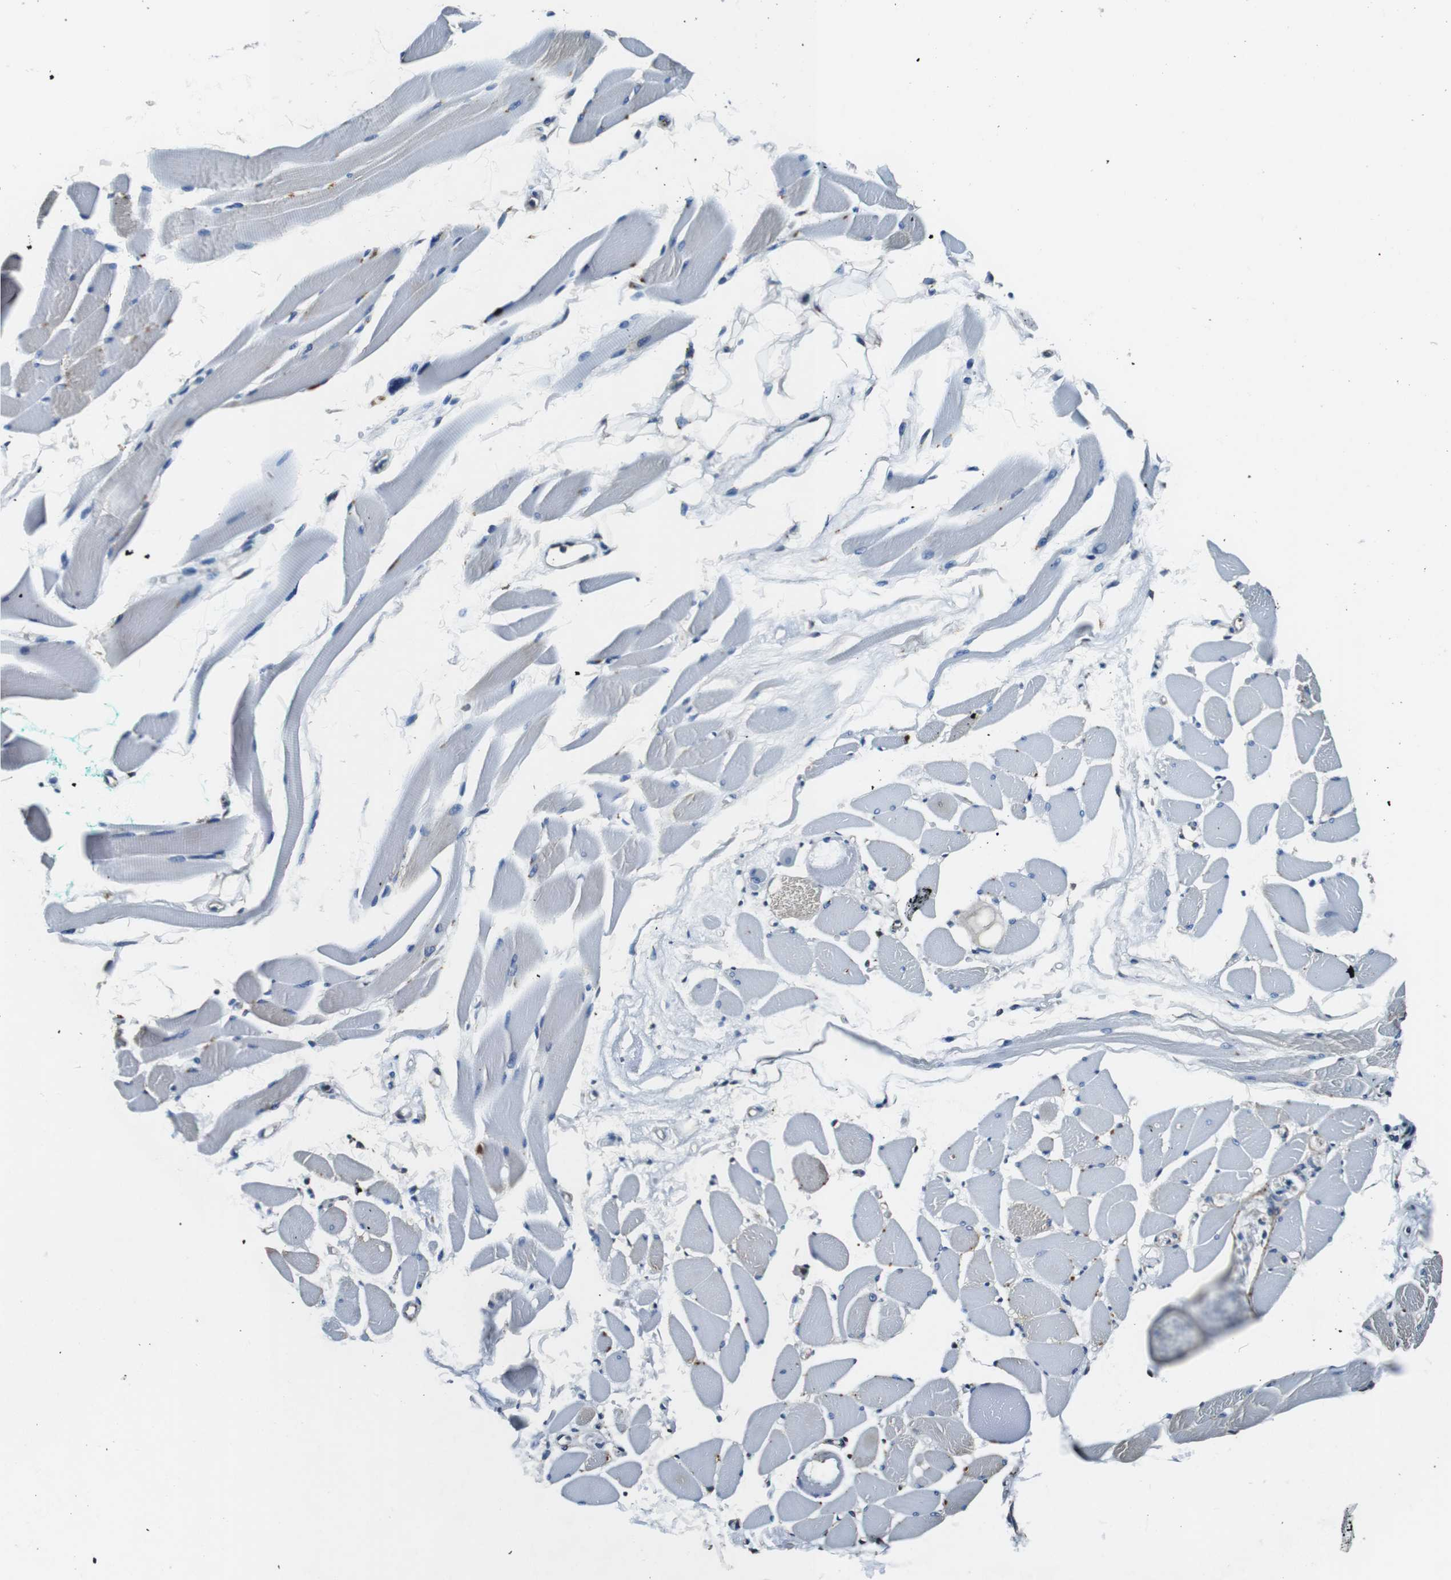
{"staining": {"intensity": "negative", "quantity": "none", "location": "none"}, "tissue": "skeletal muscle", "cell_type": "Myocytes", "image_type": "normal", "snomed": [{"axis": "morphology", "description": "Normal tissue, NOS"}, {"axis": "topography", "description": "Skeletal muscle"}, {"axis": "topography", "description": "Peripheral nerve tissue"}], "caption": "Immunohistochemical staining of normal skeletal muscle shows no significant positivity in myocytes. Brightfield microscopy of IHC stained with DAB (brown) and hematoxylin (blue), captured at high magnification.", "gene": "GJE1", "patient": {"sex": "female", "age": 84}}